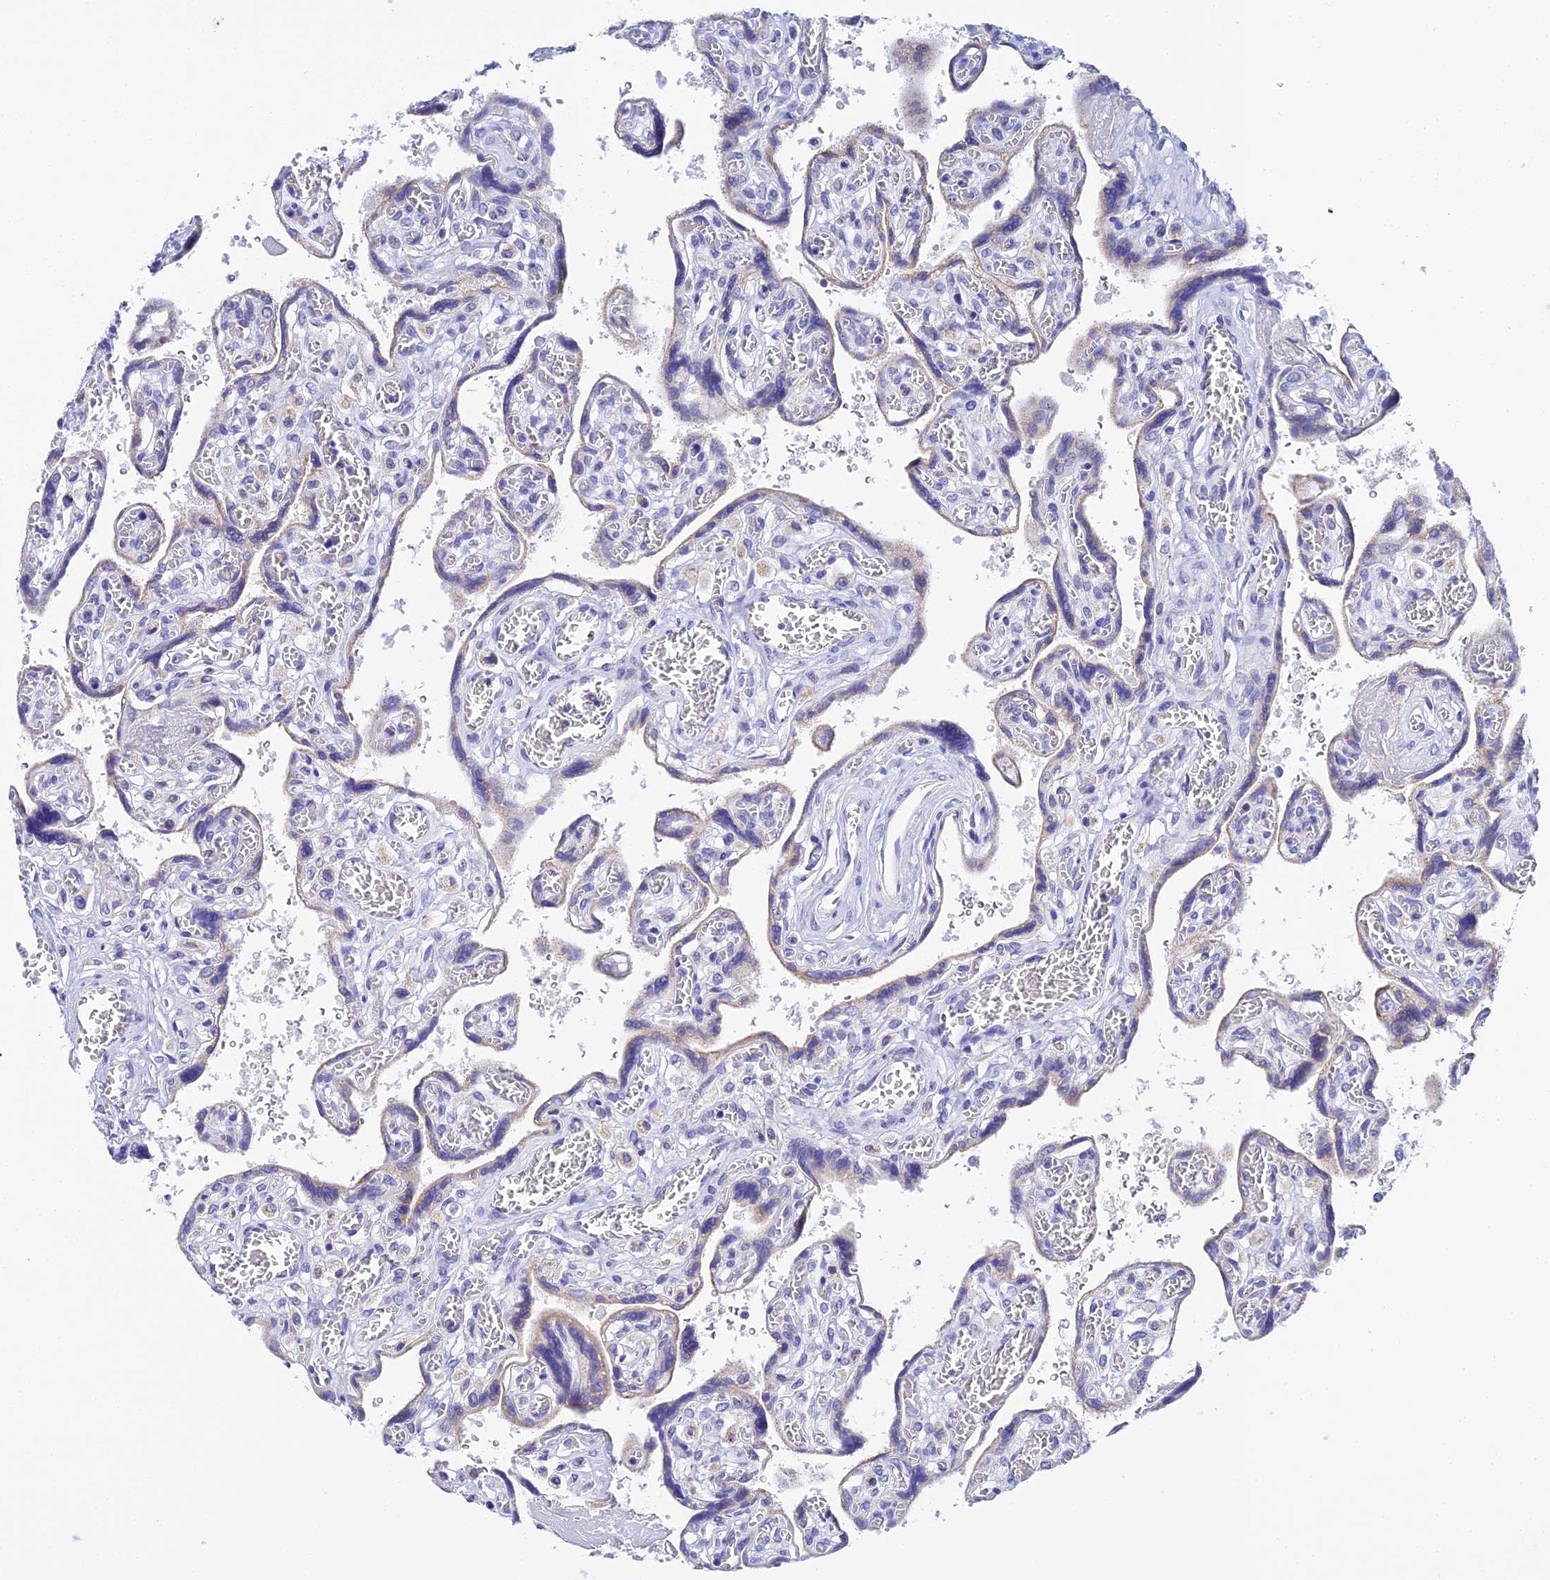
{"staining": {"intensity": "weak", "quantity": "25%-75%", "location": "cytoplasmic/membranous,nuclear"}, "tissue": "placenta", "cell_type": "Trophoblastic cells", "image_type": "normal", "snomed": [{"axis": "morphology", "description": "Normal tissue, NOS"}, {"axis": "topography", "description": "Placenta"}], "caption": "Protein expression analysis of unremarkable placenta reveals weak cytoplasmic/membranous,nuclear staining in about 25%-75% of trophoblastic cells.", "gene": "PLPP4", "patient": {"sex": "female", "age": 39}}